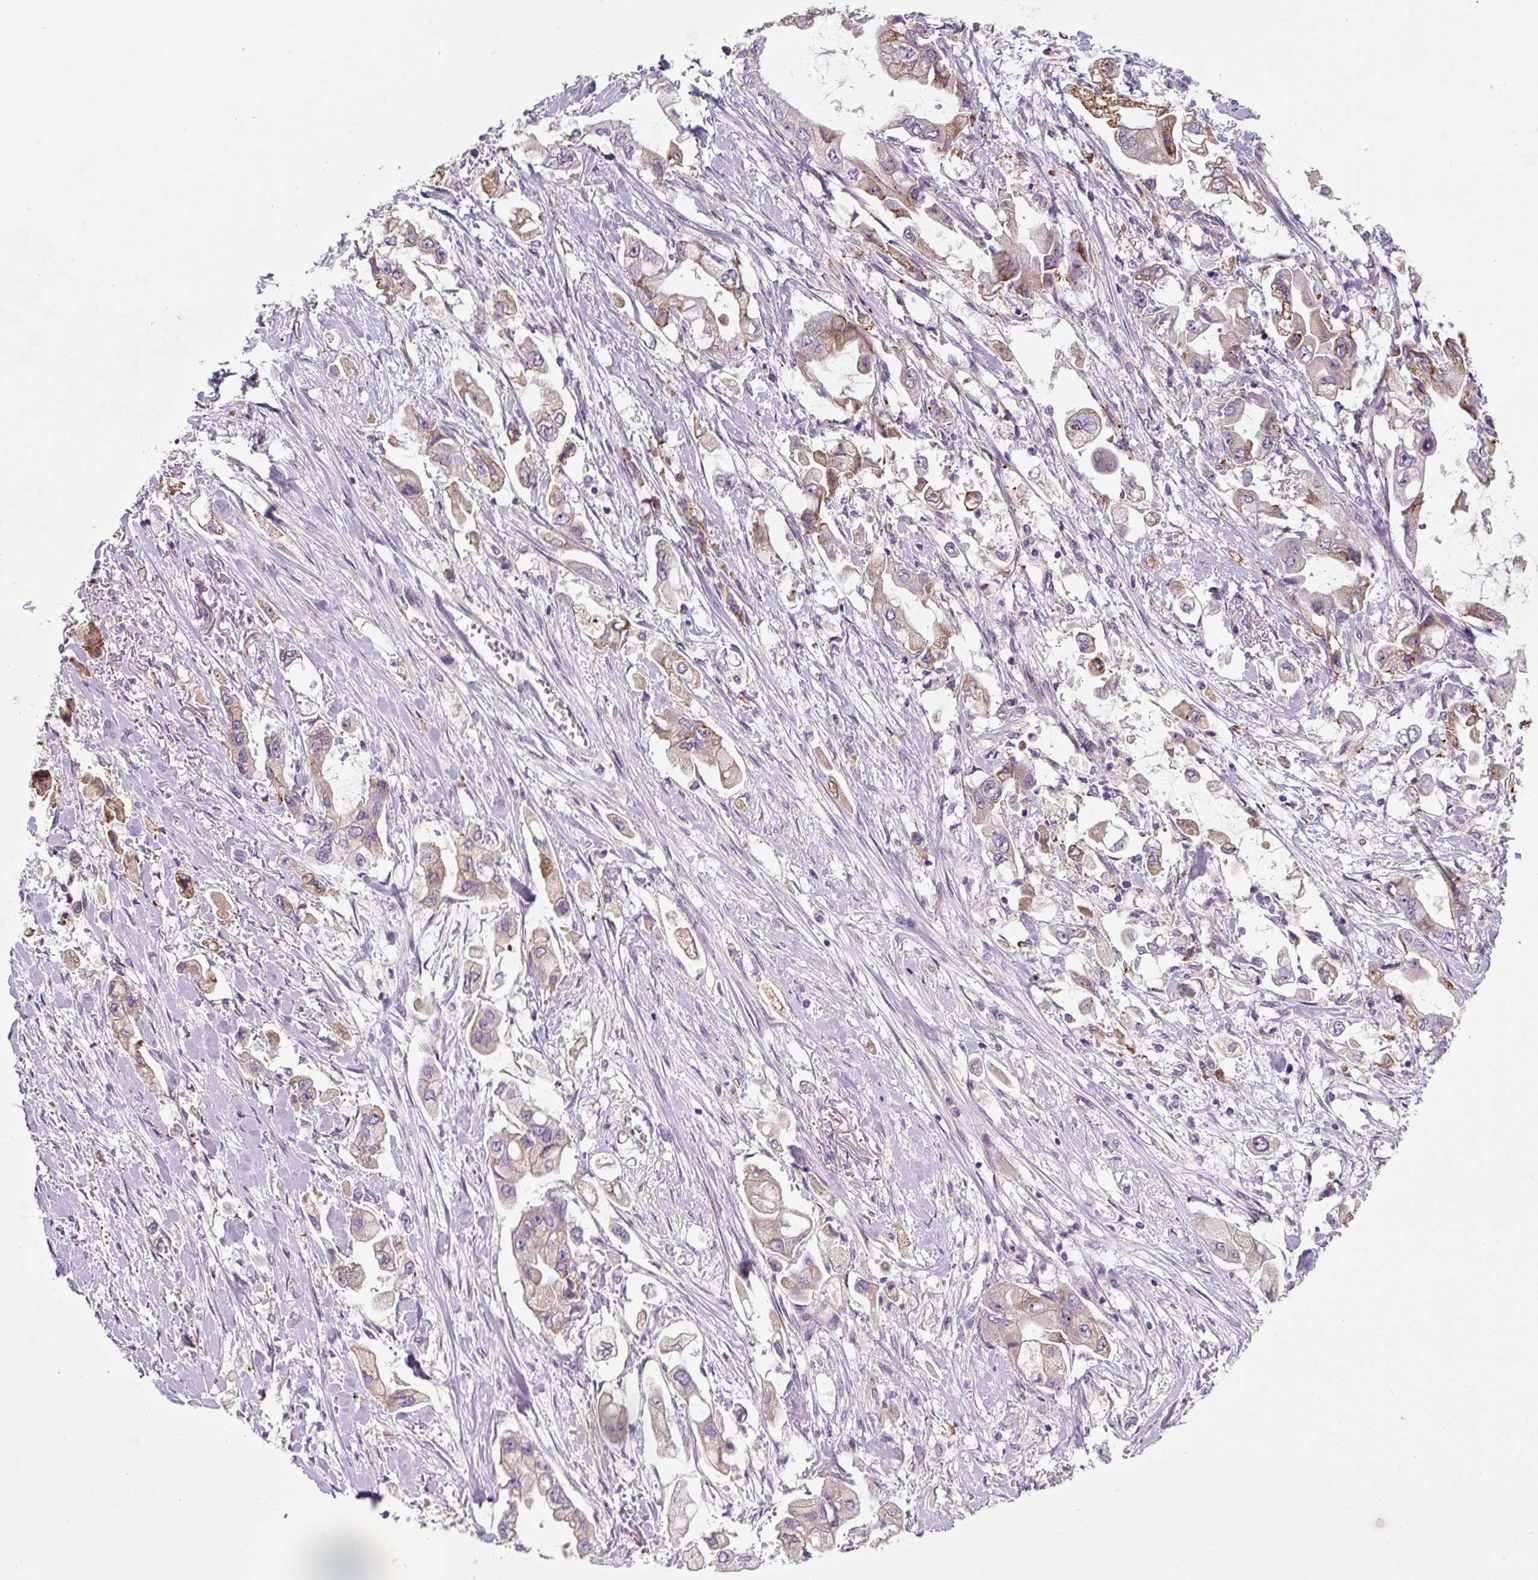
{"staining": {"intensity": "moderate", "quantity": "<25%", "location": "cytoplasmic/membranous"}, "tissue": "stomach cancer", "cell_type": "Tumor cells", "image_type": "cancer", "snomed": [{"axis": "morphology", "description": "Adenocarcinoma, NOS"}, {"axis": "topography", "description": "Stomach"}], "caption": "Stomach cancer (adenocarcinoma) stained for a protein (brown) shows moderate cytoplasmic/membranous positive positivity in about <25% of tumor cells.", "gene": "FZD5", "patient": {"sex": "male", "age": 62}}